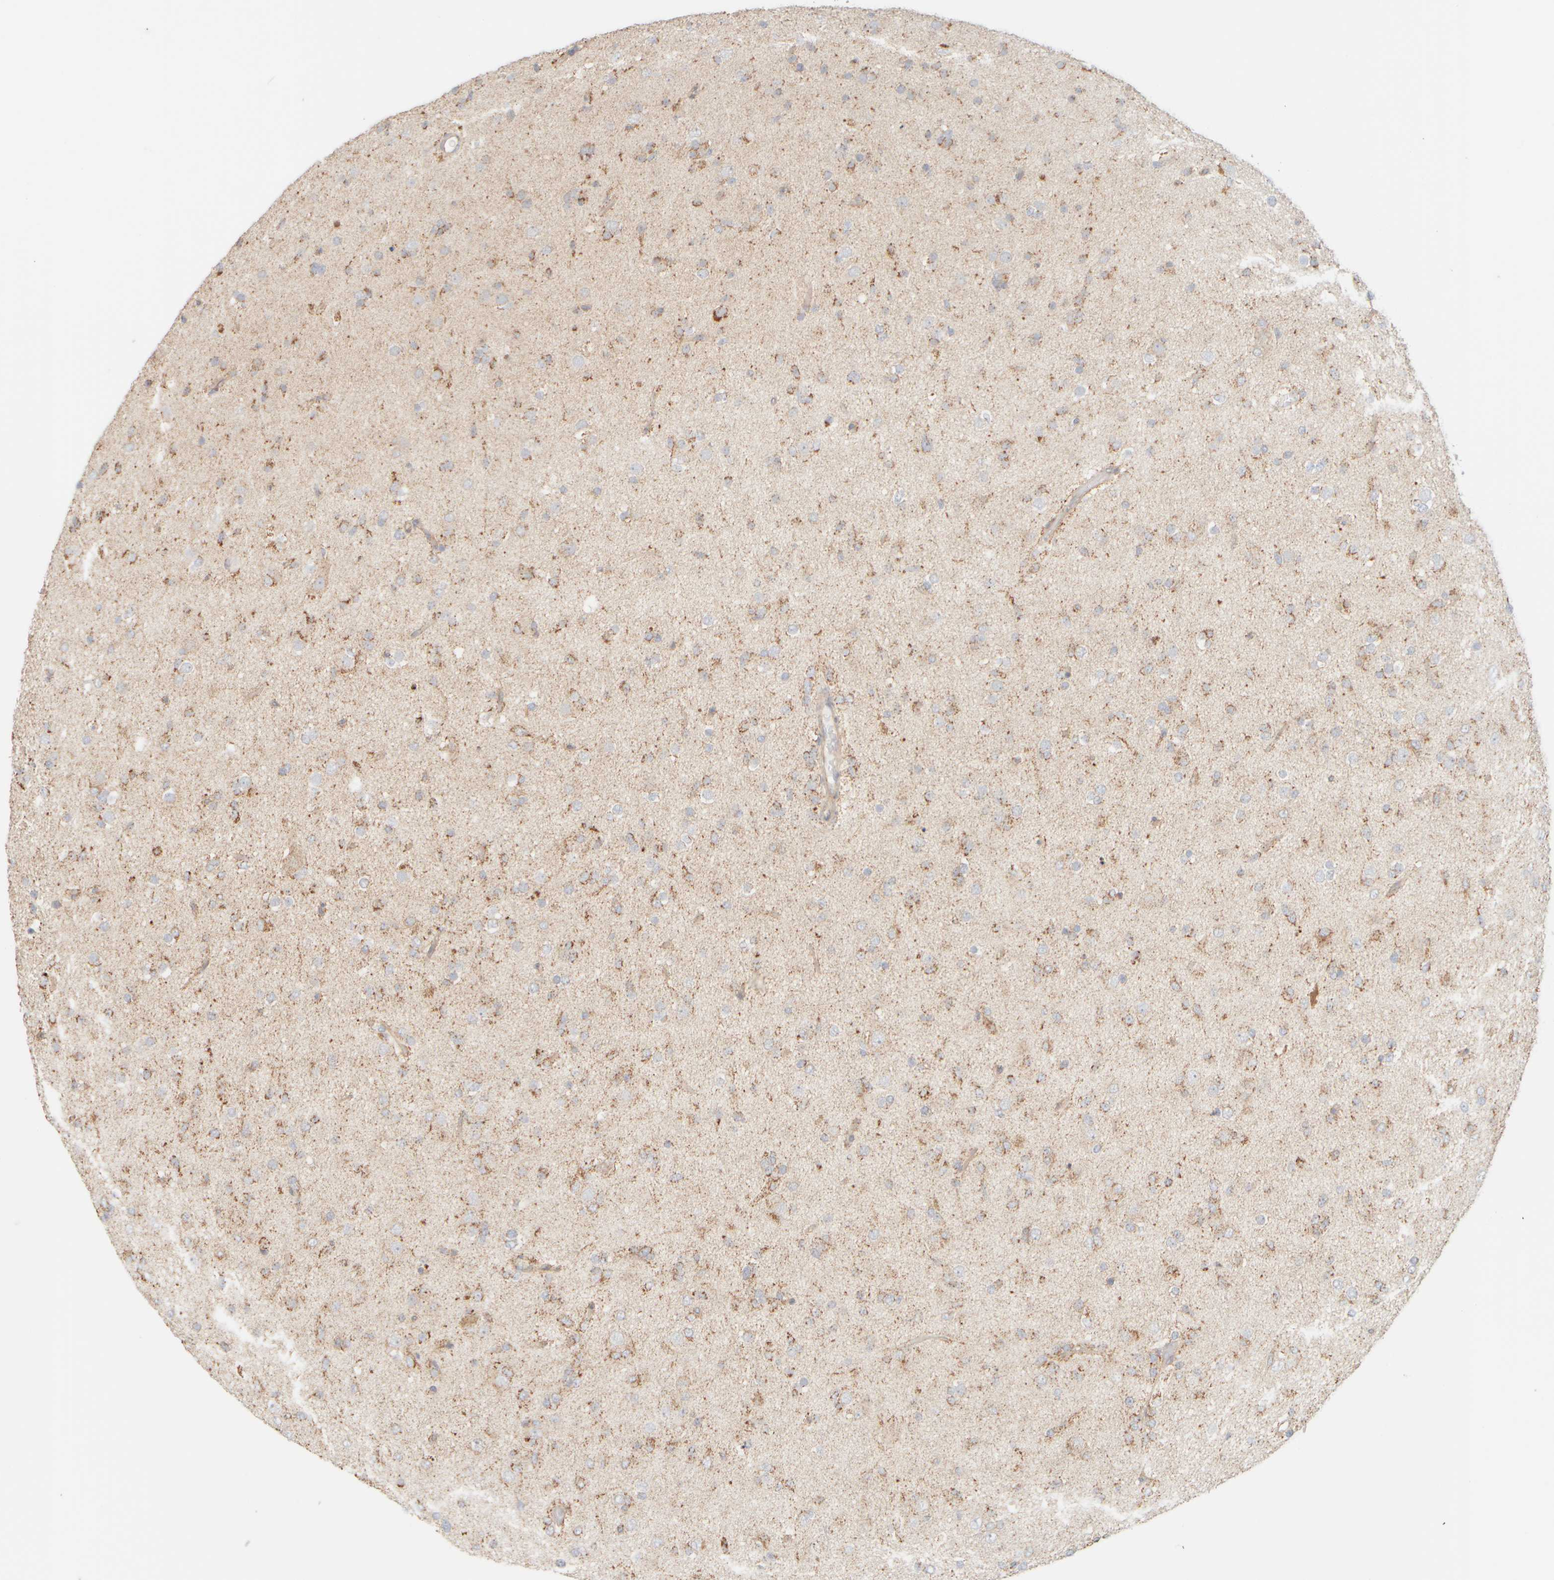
{"staining": {"intensity": "moderate", "quantity": "25%-75%", "location": "cytoplasmic/membranous"}, "tissue": "glioma", "cell_type": "Tumor cells", "image_type": "cancer", "snomed": [{"axis": "morphology", "description": "Glioma, malignant, Low grade"}, {"axis": "topography", "description": "Brain"}], "caption": "High-magnification brightfield microscopy of glioma stained with DAB (brown) and counterstained with hematoxylin (blue). tumor cells exhibit moderate cytoplasmic/membranous expression is appreciated in approximately25%-75% of cells.", "gene": "APBB2", "patient": {"sex": "male", "age": 65}}